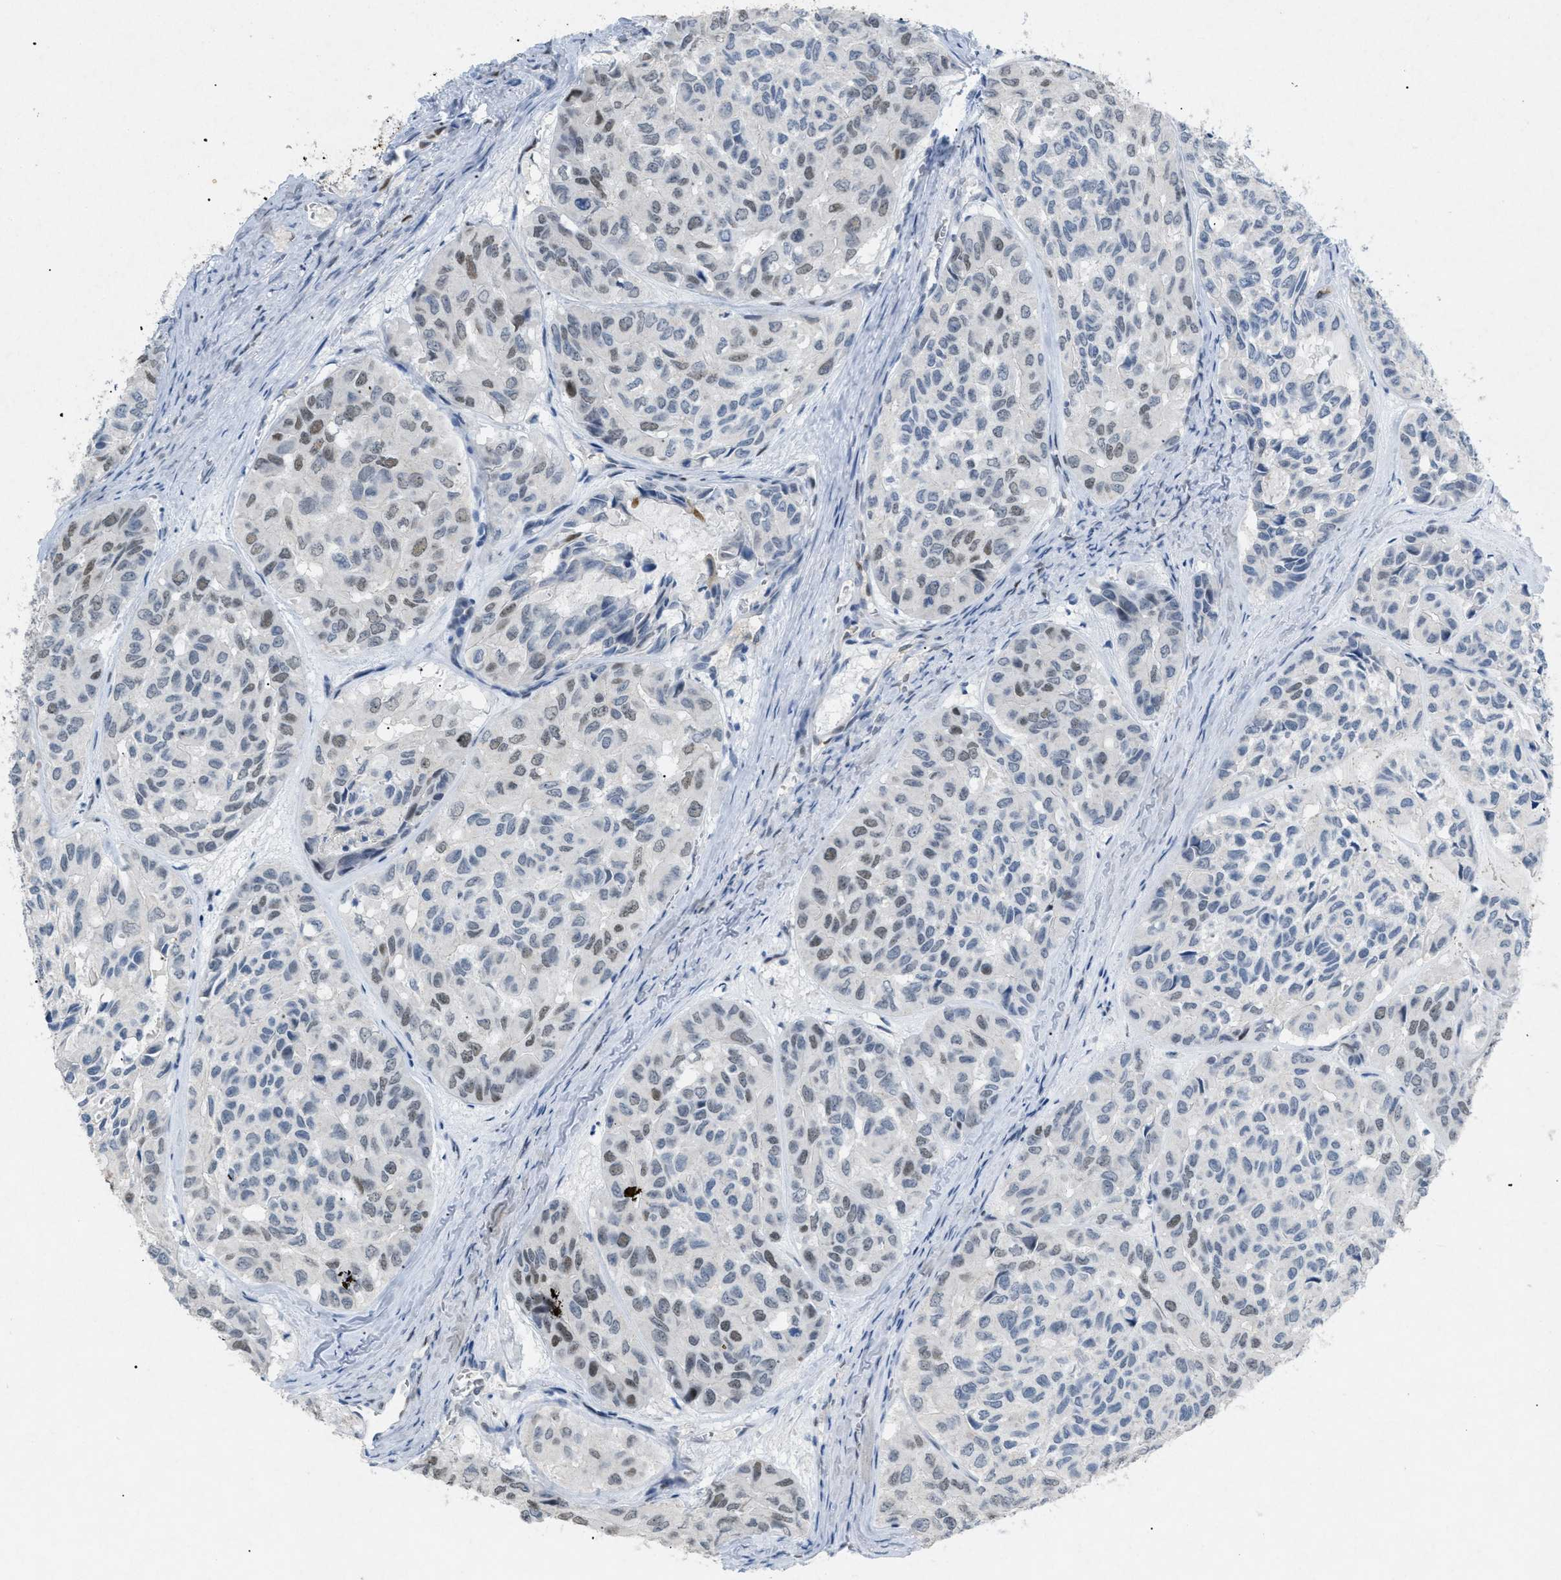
{"staining": {"intensity": "negative", "quantity": "none", "location": "none"}, "tissue": "head and neck cancer", "cell_type": "Tumor cells", "image_type": "cancer", "snomed": [{"axis": "morphology", "description": "Adenocarcinoma, NOS"}, {"axis": "topography", "description": "Salivary gland, NOS"}, {"axis": "topography", "description": "Head-Neck"}], "caption": "A histopathology image of human head and neck adenocarcinoma is negative for staining in tumor cells. (DAB IHC with hematoxylin counter stain).", "gene": "TASOR", "patient": {"sex": "female", "age": 76}}